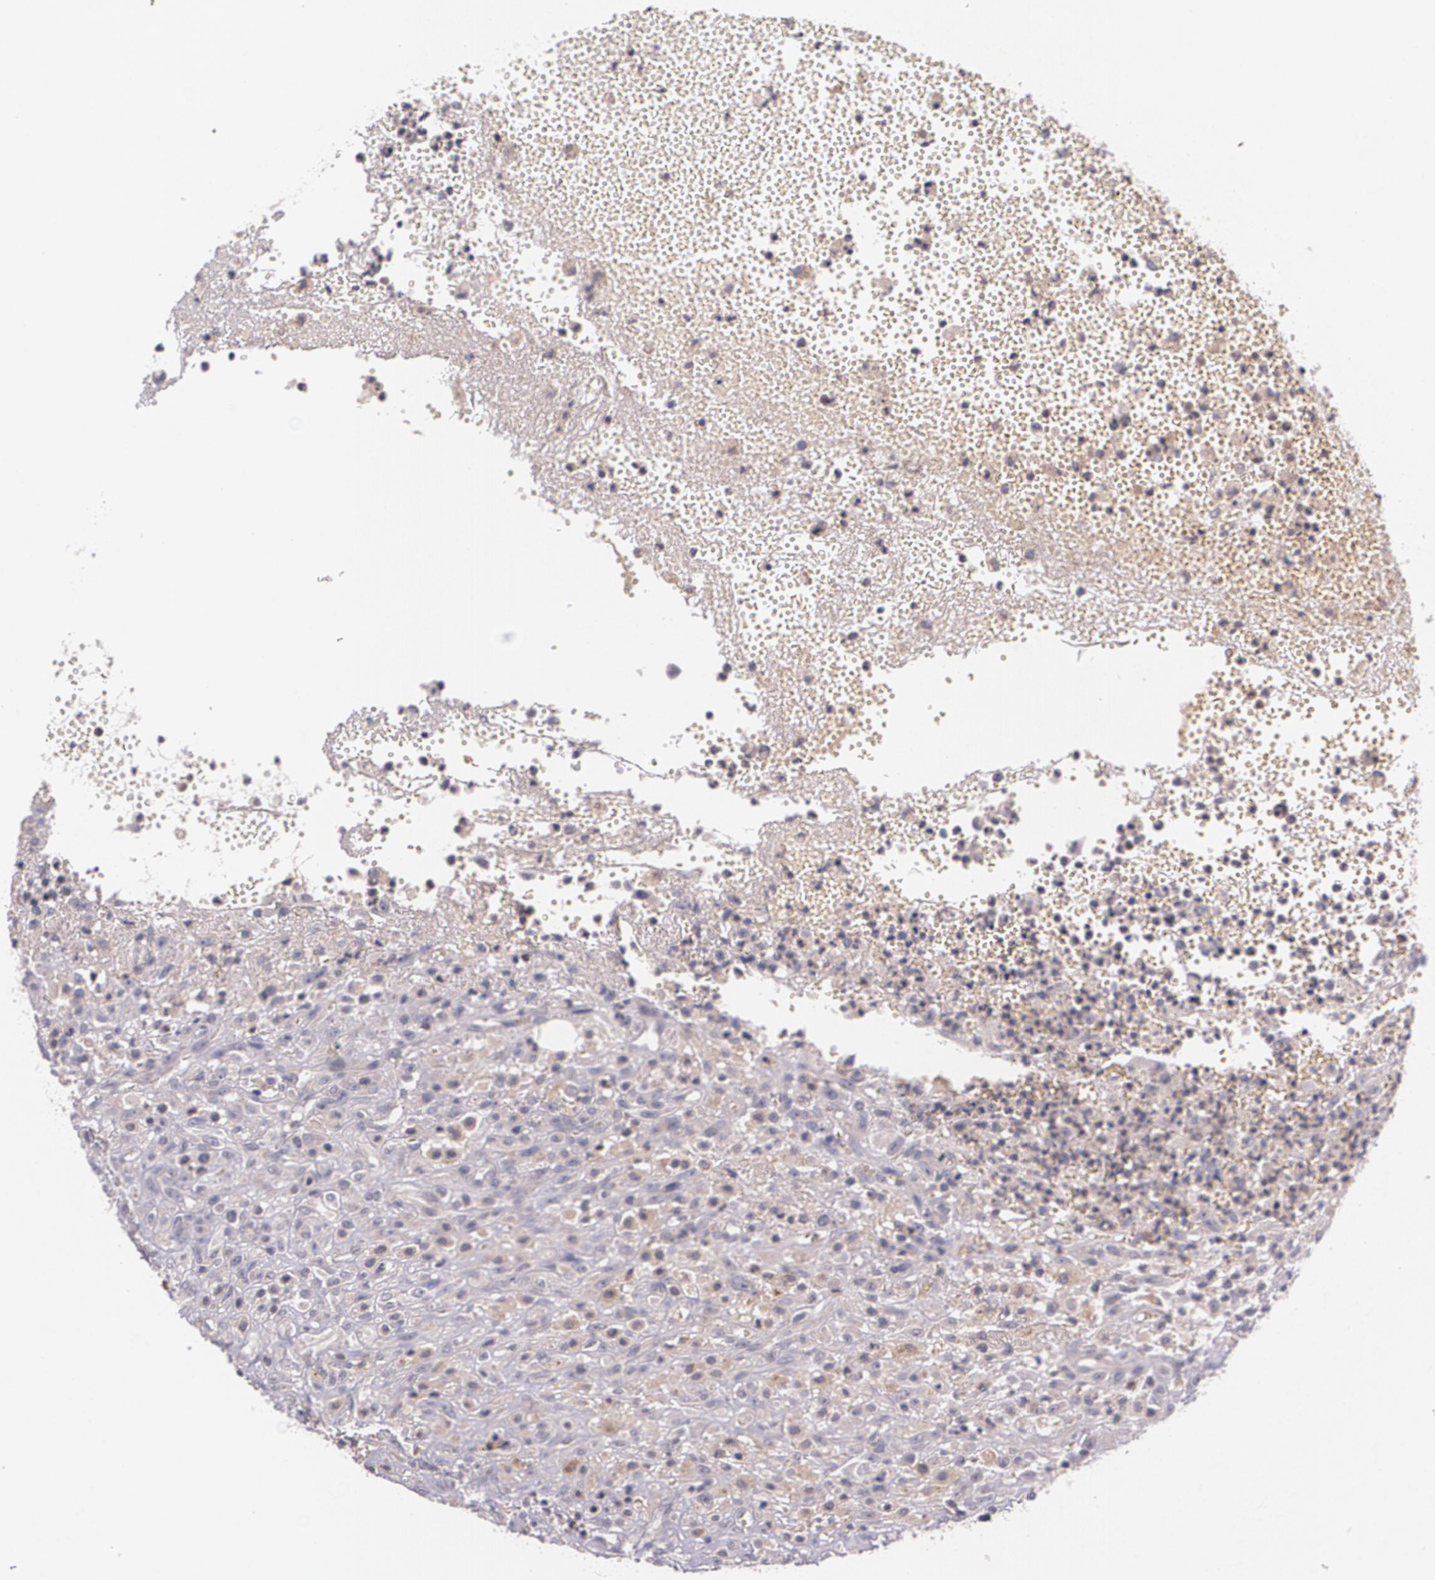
{"staining": {"intensity": "weak", "quantity": ">75%", "location": "cytoplasmic/membranous"}, "tissue": "glioma", "cell_type": "Tumor cells", "image_type": "cancer", "snomed": [{"axis": "morphology", "description": "Glioma, malignant, High grade"}, {"axis": "topography", "description": "Brain"}], "caption": "About >75% of tumor cells in human glioma exhibit weak cytoplasmic/membranous protein positivity as visualized by brown immunohistochemical staining.", "gene": "TM4SF1", "patient": {"sex": "male", "age": 66}}